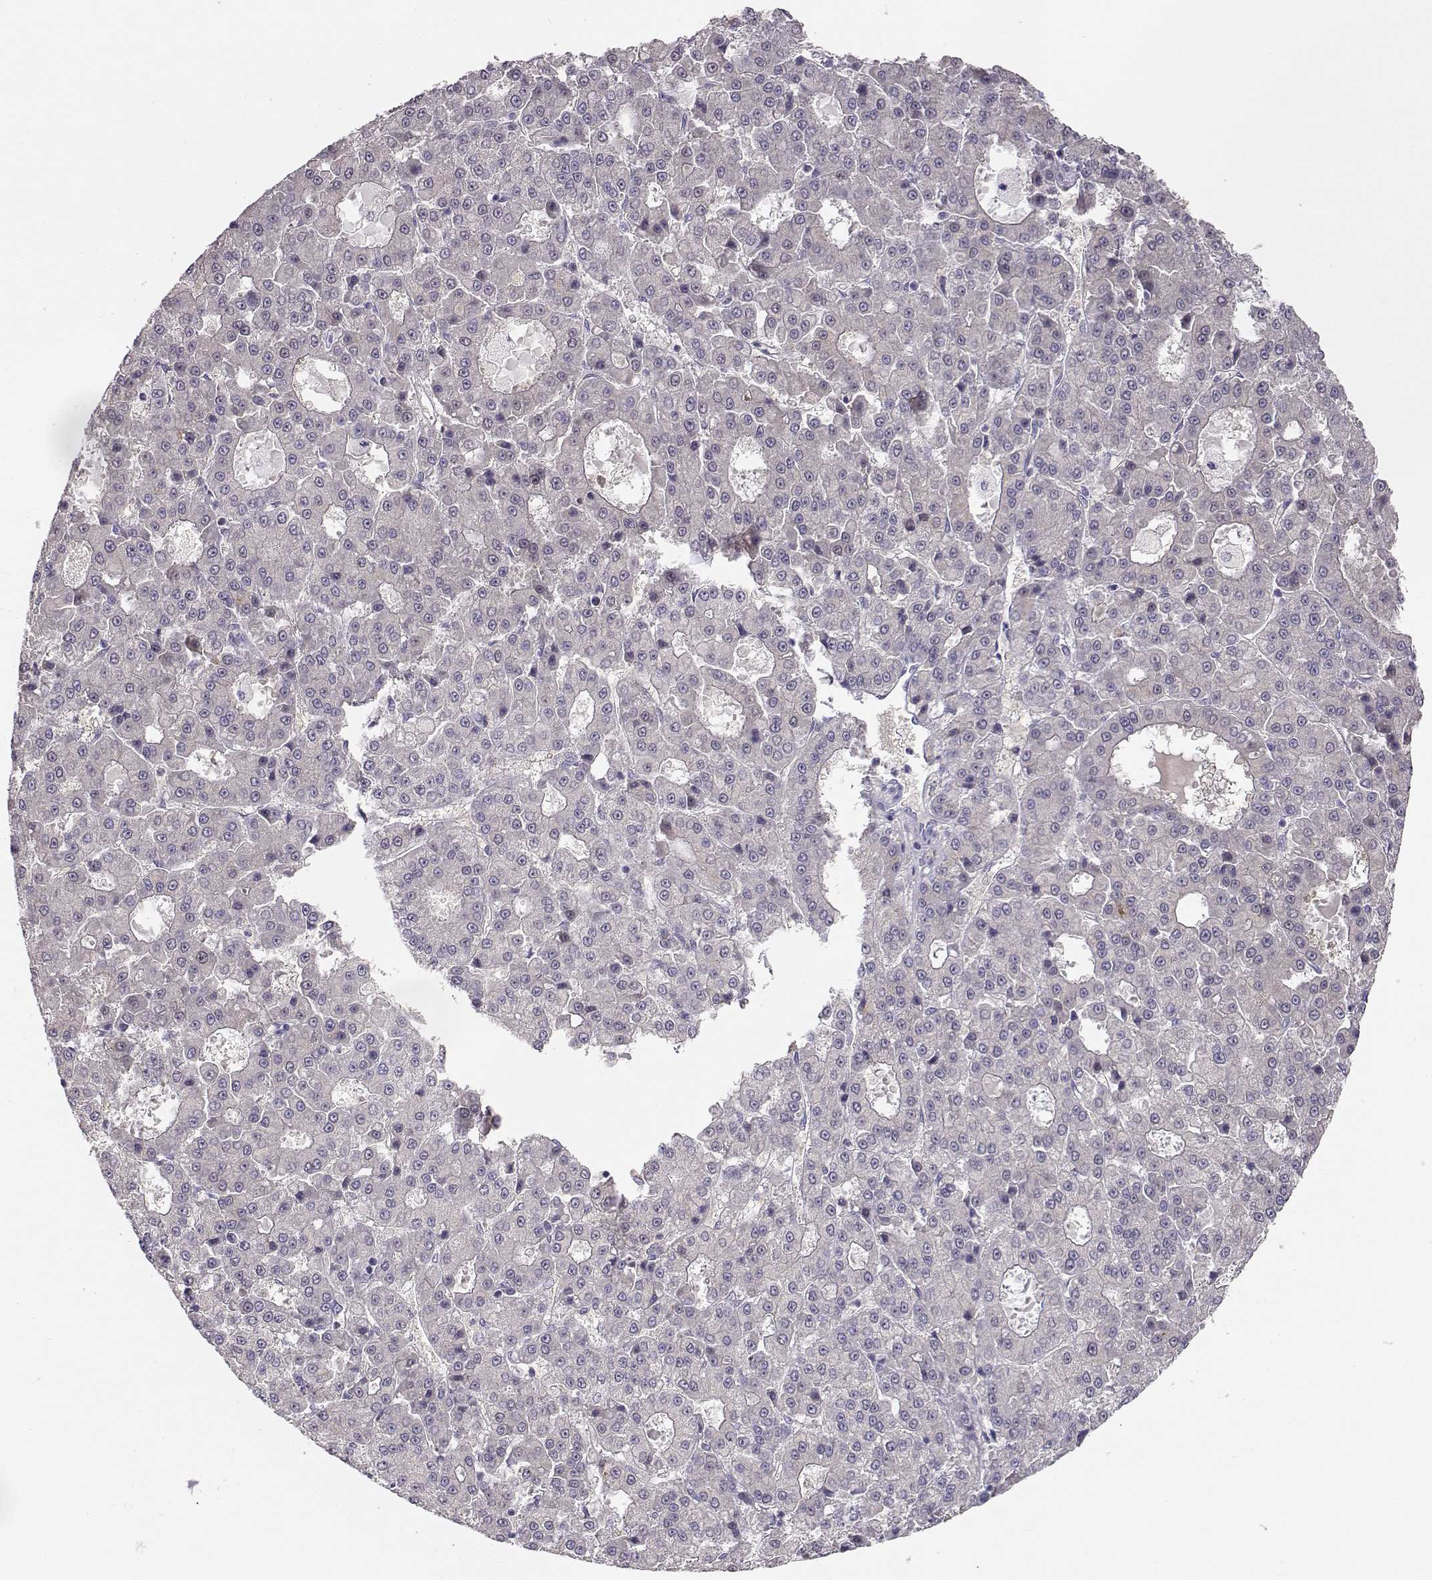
{"staining": {"intensity": "negative", "quantity": "none", "location": "none"}, "tissue": "liver cancer", "cell_type": "Tumor cells", "image_type": "cancer", "snomed": [{"axis": "morphology", "description": "Carcinoma, Hepatocellular, NOS"}, {"axis": "topography", "description": "Liver"}], "caption": "IHC photomicrograph of neoplastic tissue: hepatocellular carcinoma (liver) stained with DAB displays no significant protein positivity in tumor cells.", "gene": "TTC26", "patient": {"sex": "male", "age": 70}}